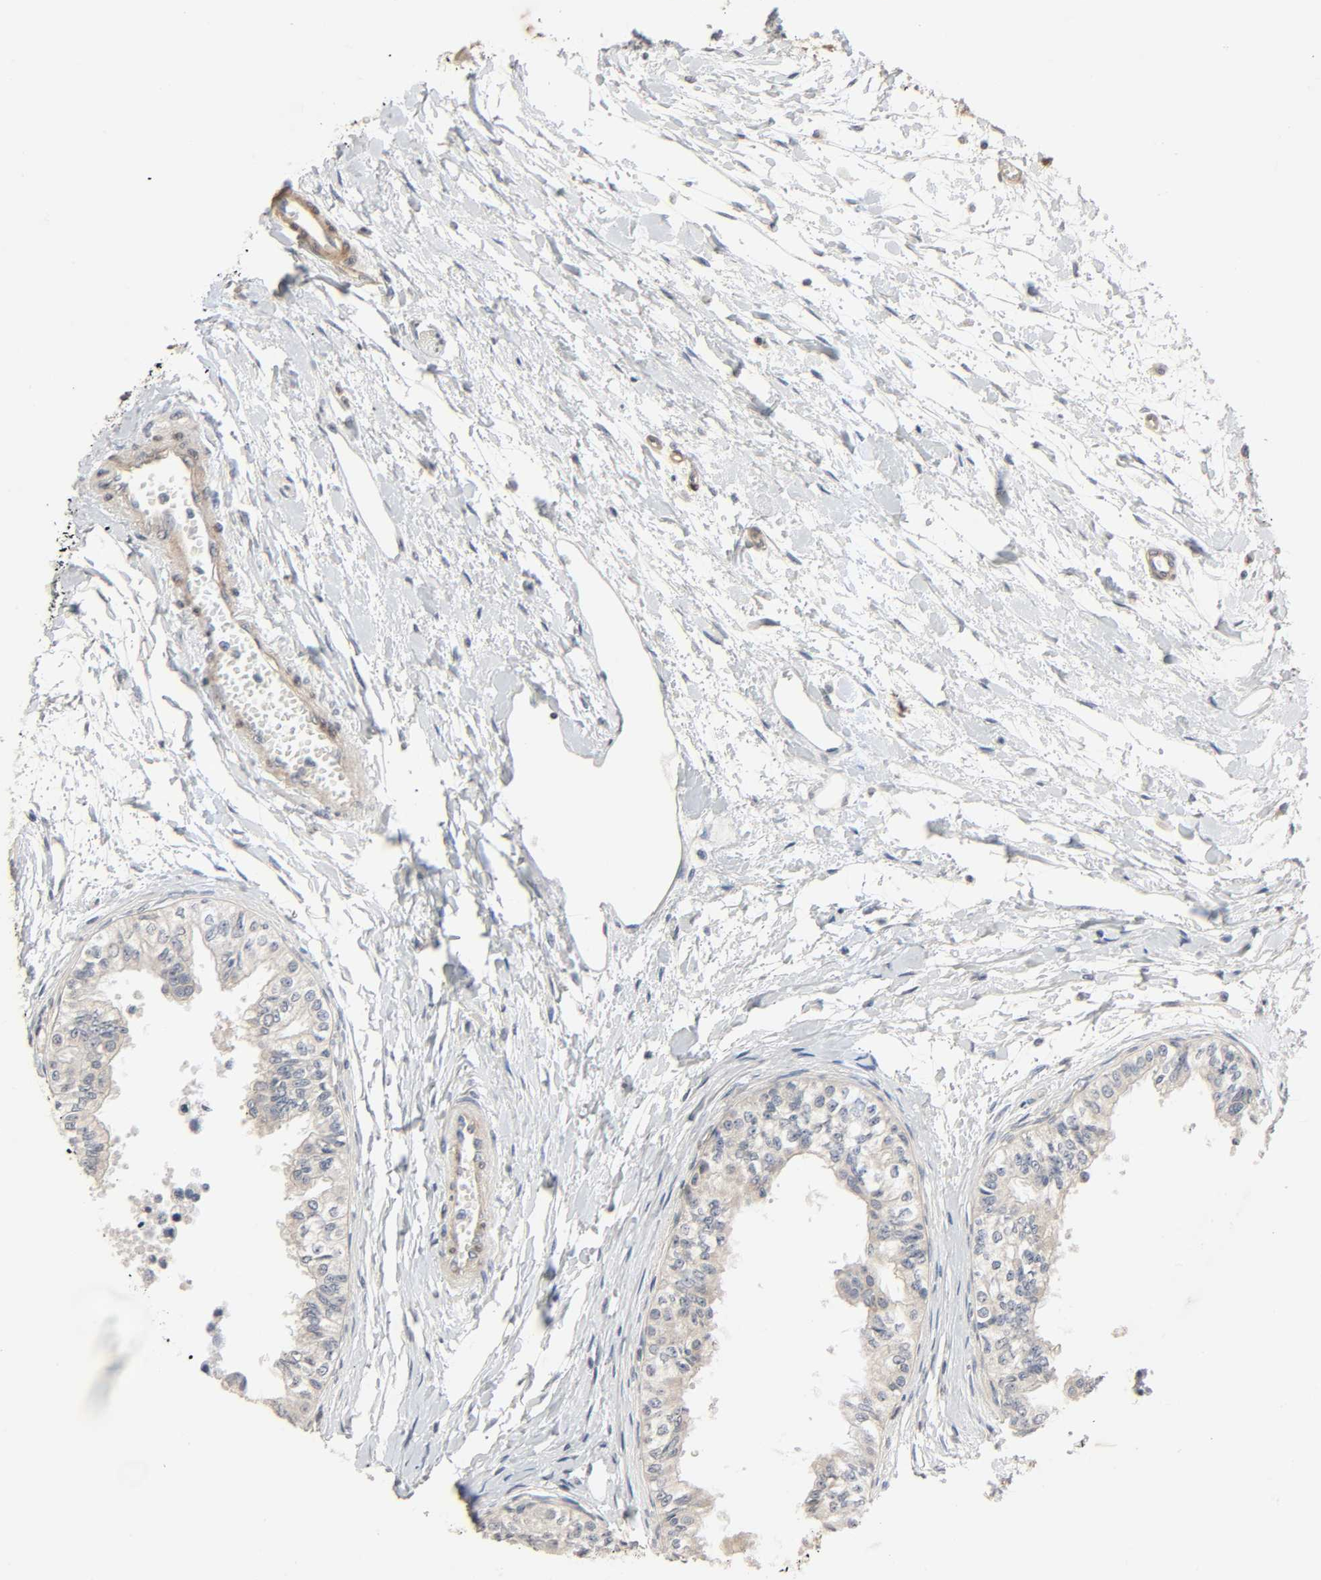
{"staining": {"intensity": "weak", "quantity": ">75%", "location": "cytoplasmic/membranous"}, "tissue": "epididymis", "cell_type": "Glandular cells", "image_type": "normal", "snomed": [{"axis": "morphology", "description": "Normal tissue, NOS"}, {"axis": "morphology", "description": "Adenocarcinoma, metastatic, NOS"}, {"axis": "topography", "description": "Testis"}, {"axis": "topography", "description": "Epididymis"}], "caption": "Benign epididymis demonstrates weak cytoplasmic/membranous staining in about >75% of glandular cells, visualized by immunohistochemistry. The staining was performed using DAB (3,3'-diaminobenzidine) to visualize the protein expression in brown, while the nuclei were stained in blue with hematoxylin (Magnification: 20x).", "gene": "PTK2", "patient": {"sex": "male", "age": 26}}